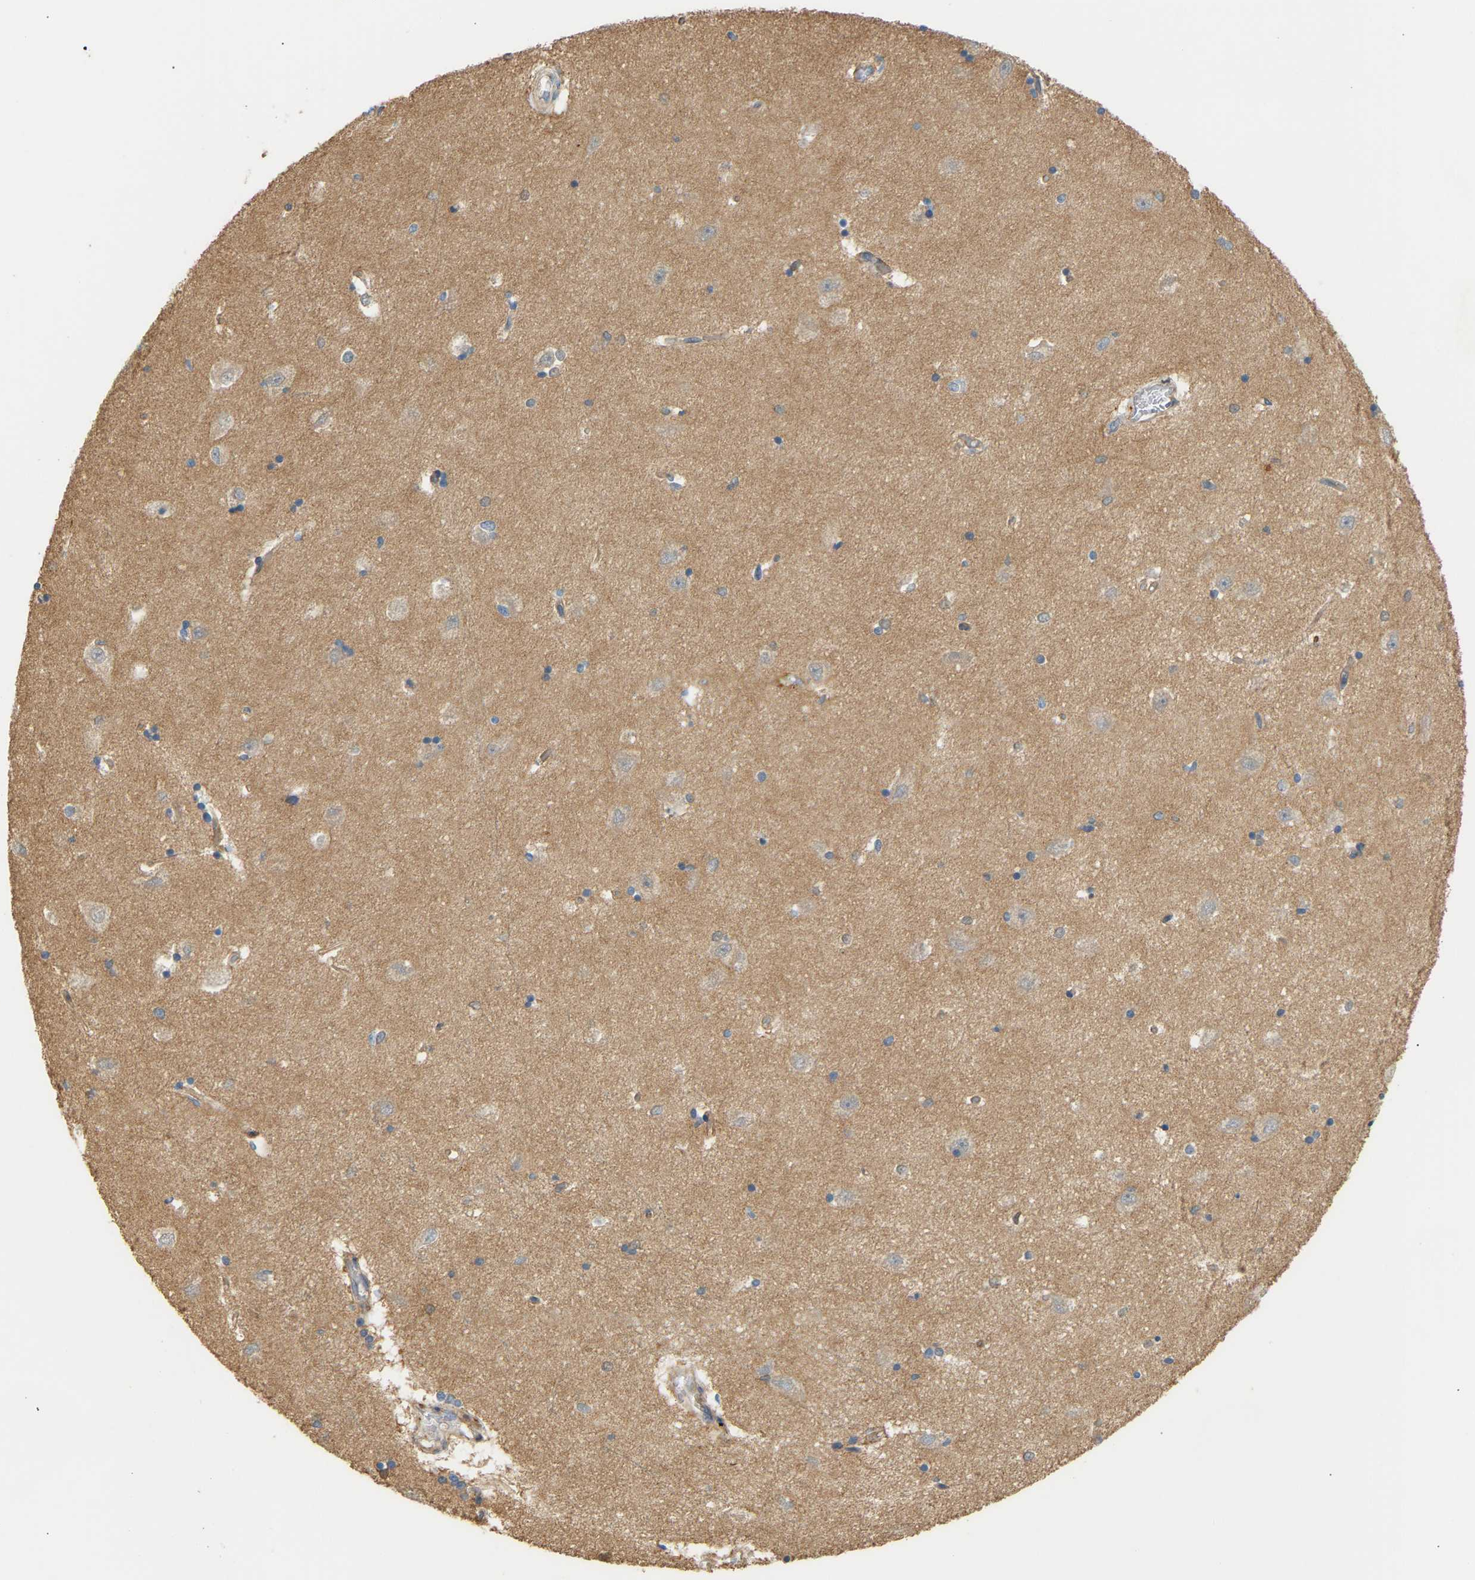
{"staining": {"intensity": "weak", "quantity": ">75%", "location": "cytoplasmic/membranous"}, "tissue": "hippocampus", "cell_type": "Glial cells", "image_type": "normal", "snomed": [{"axis": "morphology", "description": "Normal tissue, NOS"}, {"axis": "topography", "description": "Hippocampus"}], "caption": "High-magnification brightfield microscopy of unremarkable hippocampus stained with DAB (3,3'-diaminobenzidine) (brown) and counterstained with hematoxylin (blue). glial cells exhibit weak cytoplasmic/membranous positivity is identified in about>75% of cells.", "gene": "RGL1", "patient": {"sex": "male", "age": 45}}